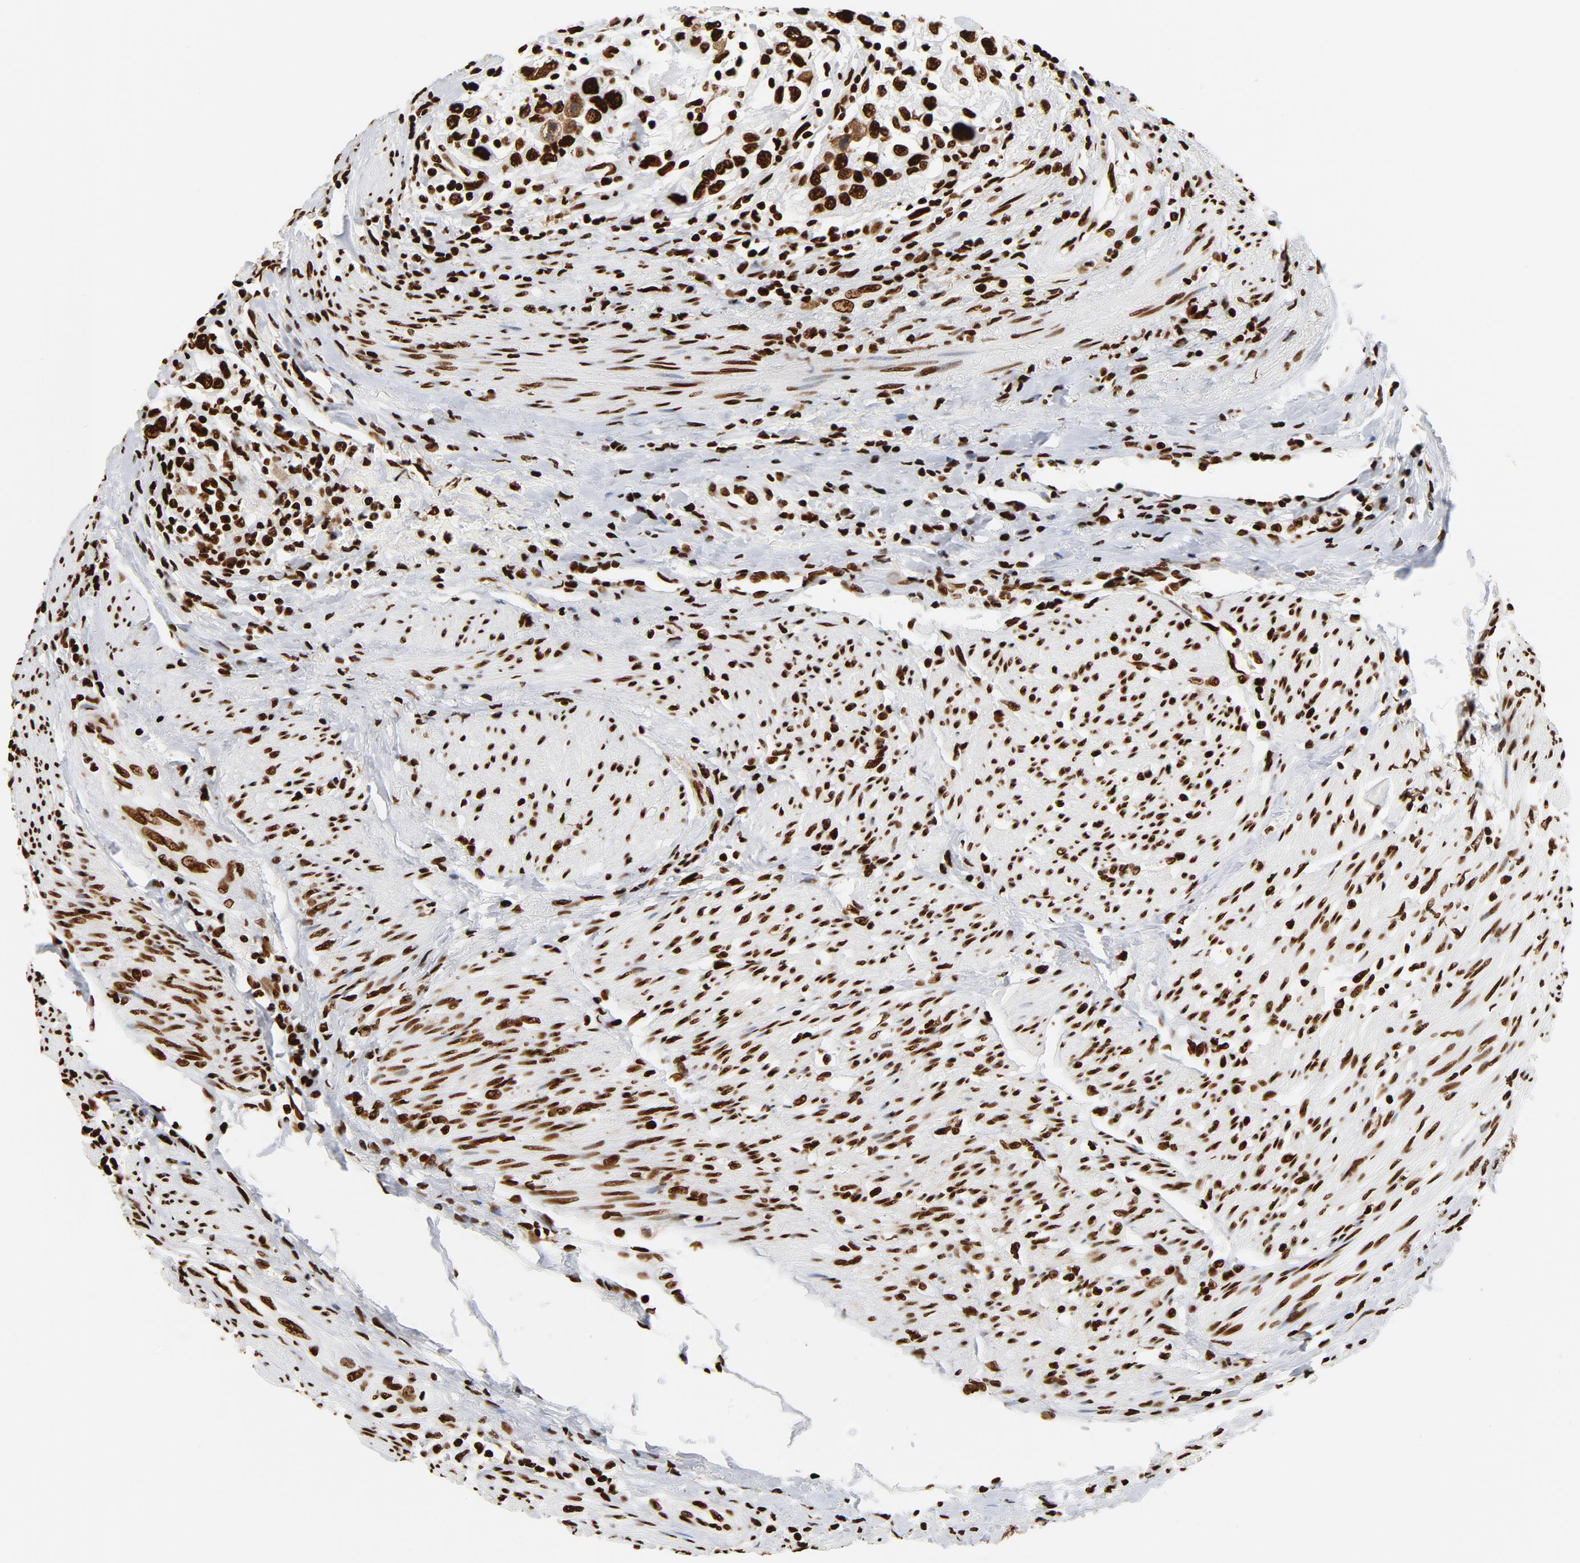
{"staining": {"intensity": "strong", "quantity": ">75%", "location": "nuclear"}, "tissue": "urothelial cancer", "cell_type": "Tumor cells", "image_type": "cancer", "snomed": [{"axis": "morphology", "description": "Urothelial carcinoma, High grade"}, {"axis": "topography", "description": "Urinary bladder"}], "caption": "Immunohistochemistry micrograph of neoplastic tissue: high-grade urothelial carcinoma stained using immunohistochemistry (IHC) displays high levels of strong protein expression localized specifically in the nuclear of tumor cells, appearing as a nuclear brown color.", "gene": "XRCC6", "patient": {"sex": "female", "age": 80}}